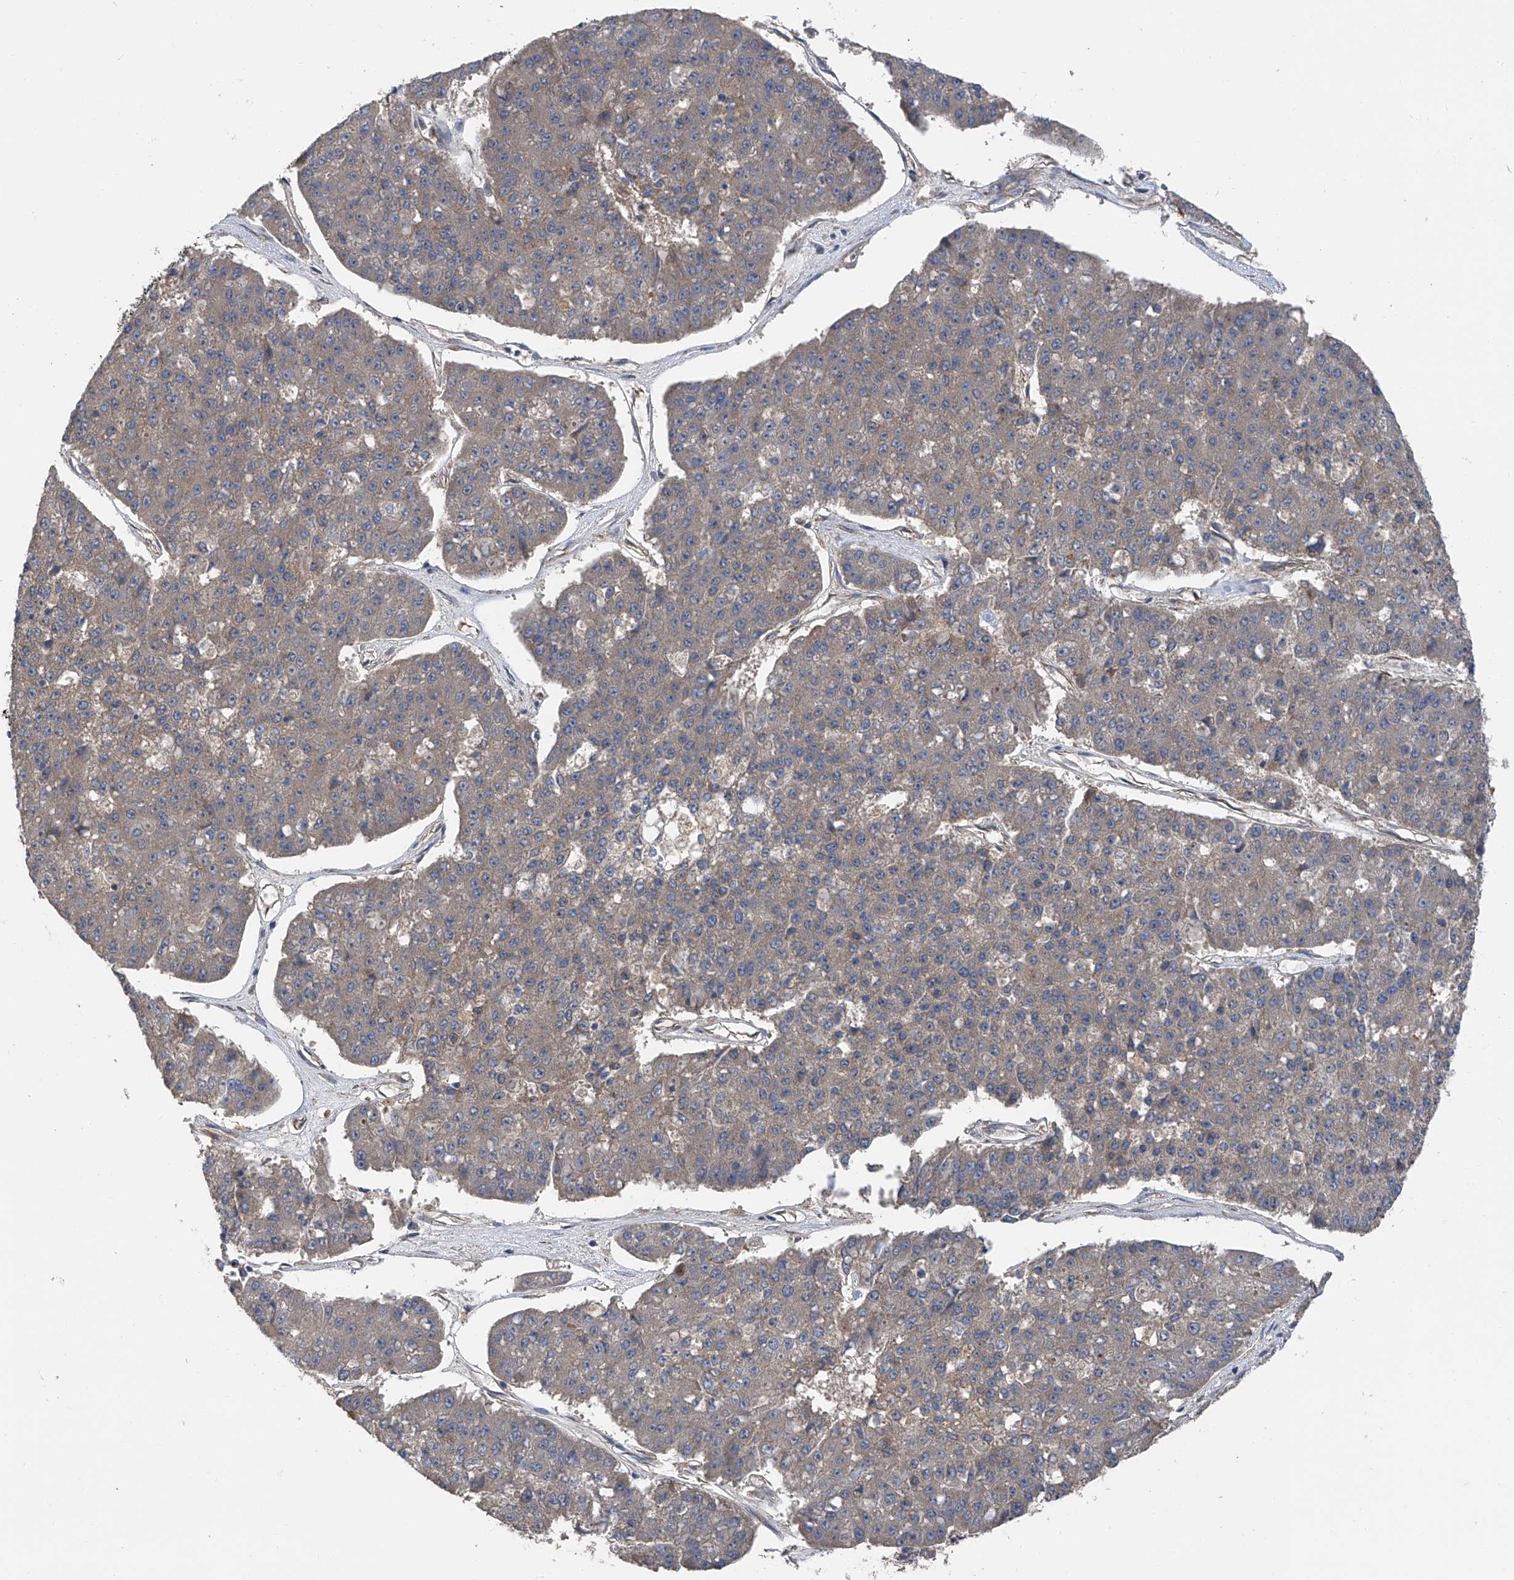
{"staining": {"intensity": "weak", "quantity": "25%-75%", "location": "cytoplasmic/membranous"}, "tissue": "pancreatic cancer", "cell_type": "Tumor cells", "image_type": "cancer", "snomed": [{"axis": "morphology", "description": "Adenocarcinoma, NOS"}, {"axis": "topography", "description": "Pancreas"}], "caption": "Pancreatic cancer (adenocarcinoma) stained with a protein marker displays weak staining in tumor cells.", "gene": "PTK2", "patient": {"sex": "male", "age": 50}}